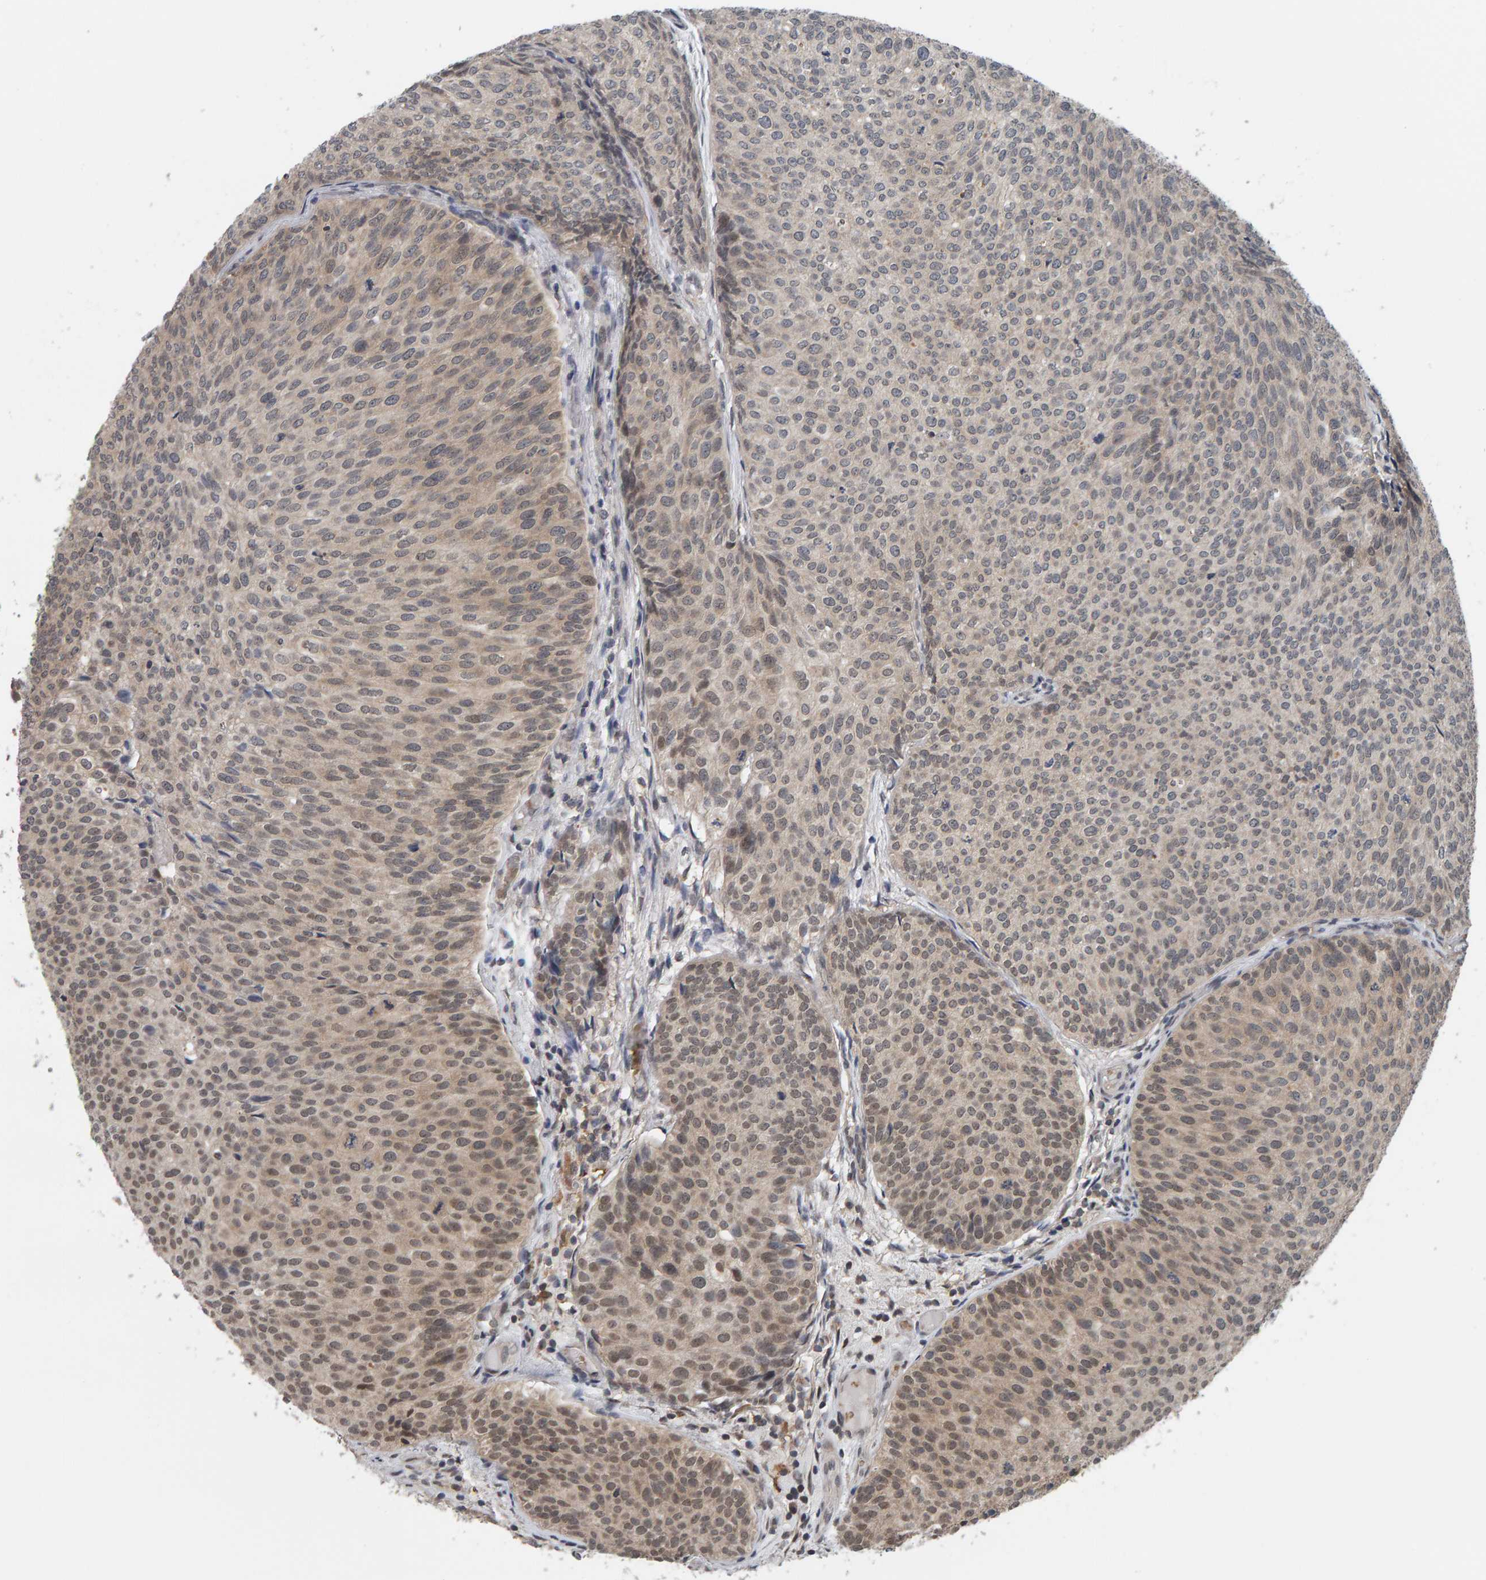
{"staining": {"intensity": "weak", "quantity": "<25%", "location": "cytoplasmic/membranous,nuclear"}, "tissue": "urothelial cancer", "cell_type": "Tumor cells", "image_type": "cancer", "snomed": [{"axis": "morphology", "description": "Urothelial carcinoma, Low grade"}, {"axis": "topography", "description": "Urinary bladder"}], "caption": "An image of human urothelial carcinoma (low-grade) is negative for staining in tumor cells.", "gene": "COASY", "patient": {"sex": "male", "age": 86}}